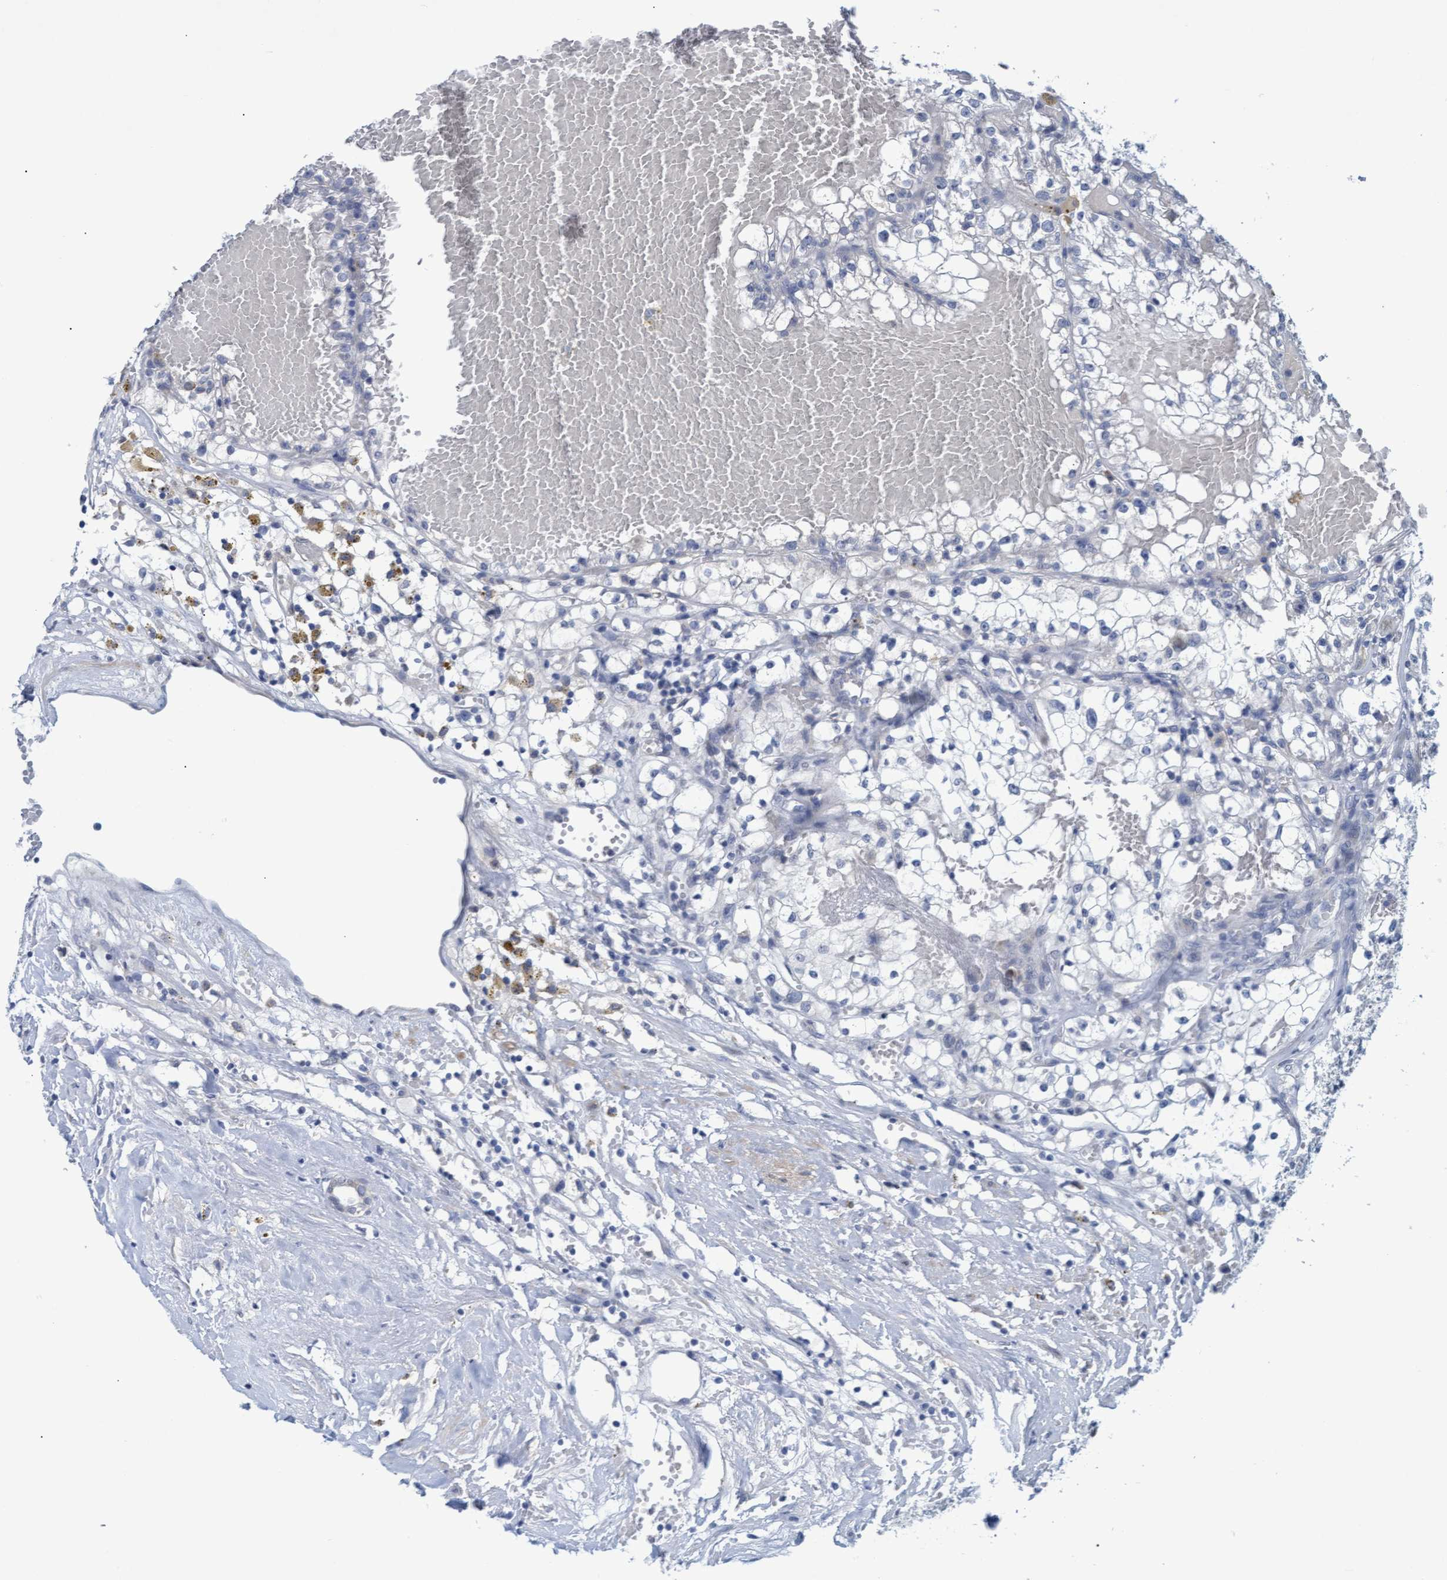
{"staining": {"intensity": "negative", "quantity": "none", "location": "none"}, "tissue": "renal cancer", "cell_type": "Tumor cells", "image_type": "cancer", "snomed": [{"axis": "morphology", "description": "Adenocarcinoma, NOS"}, {"axis": "topography", "description": "Kidney"}], "caption": "This is an IHC photomicrograph of human renal cancer (adenocarcinoma). There is no positivity in tumor cells.", "gene": "SSTR3", "patient": {"sex": "male", "age": 56}}